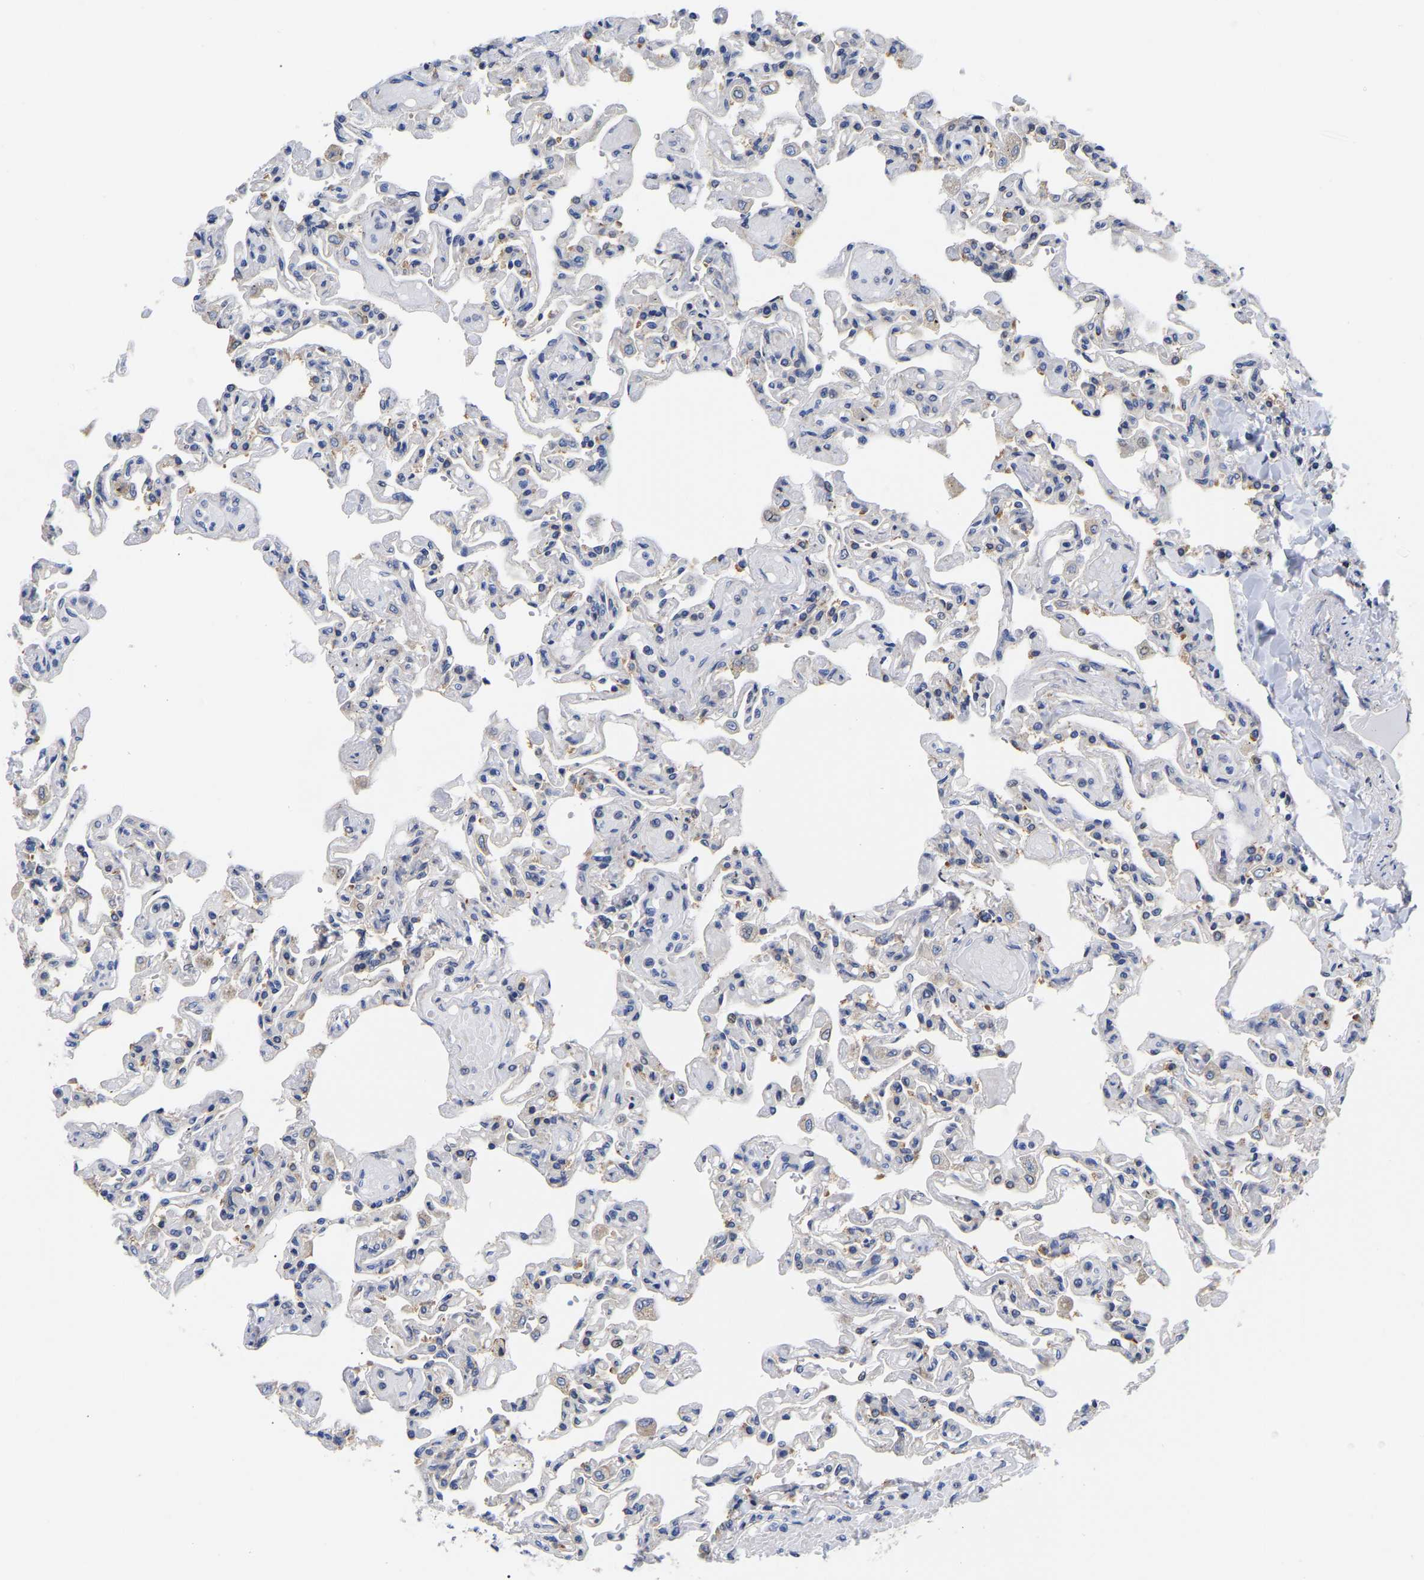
{"staining": {"intensity": "moderate", "quantity": "<25%", "location": "cytoplasmic/membranous"}, "tissue": "lung", "cell_type": "Alveolar cells", "image_type": "normal", "snomed": [{"axis": "morphology", "description": "Normal tissue, NOS"}, {"axis": "topography", "description": "Lung"}], "caption": "Immunohistochemical staining of unremarkable lung displays <25% levels of moderate cytoplasmic/membranous protein positivity in about <25% of alveolar cells. The staining is performed using DAB brown chromogen to label protein expression. The nuclei are counter-stained blue using hematoxylin.", "gene": "CFAP298", "patient": {"sex": "male", "age": 21}}